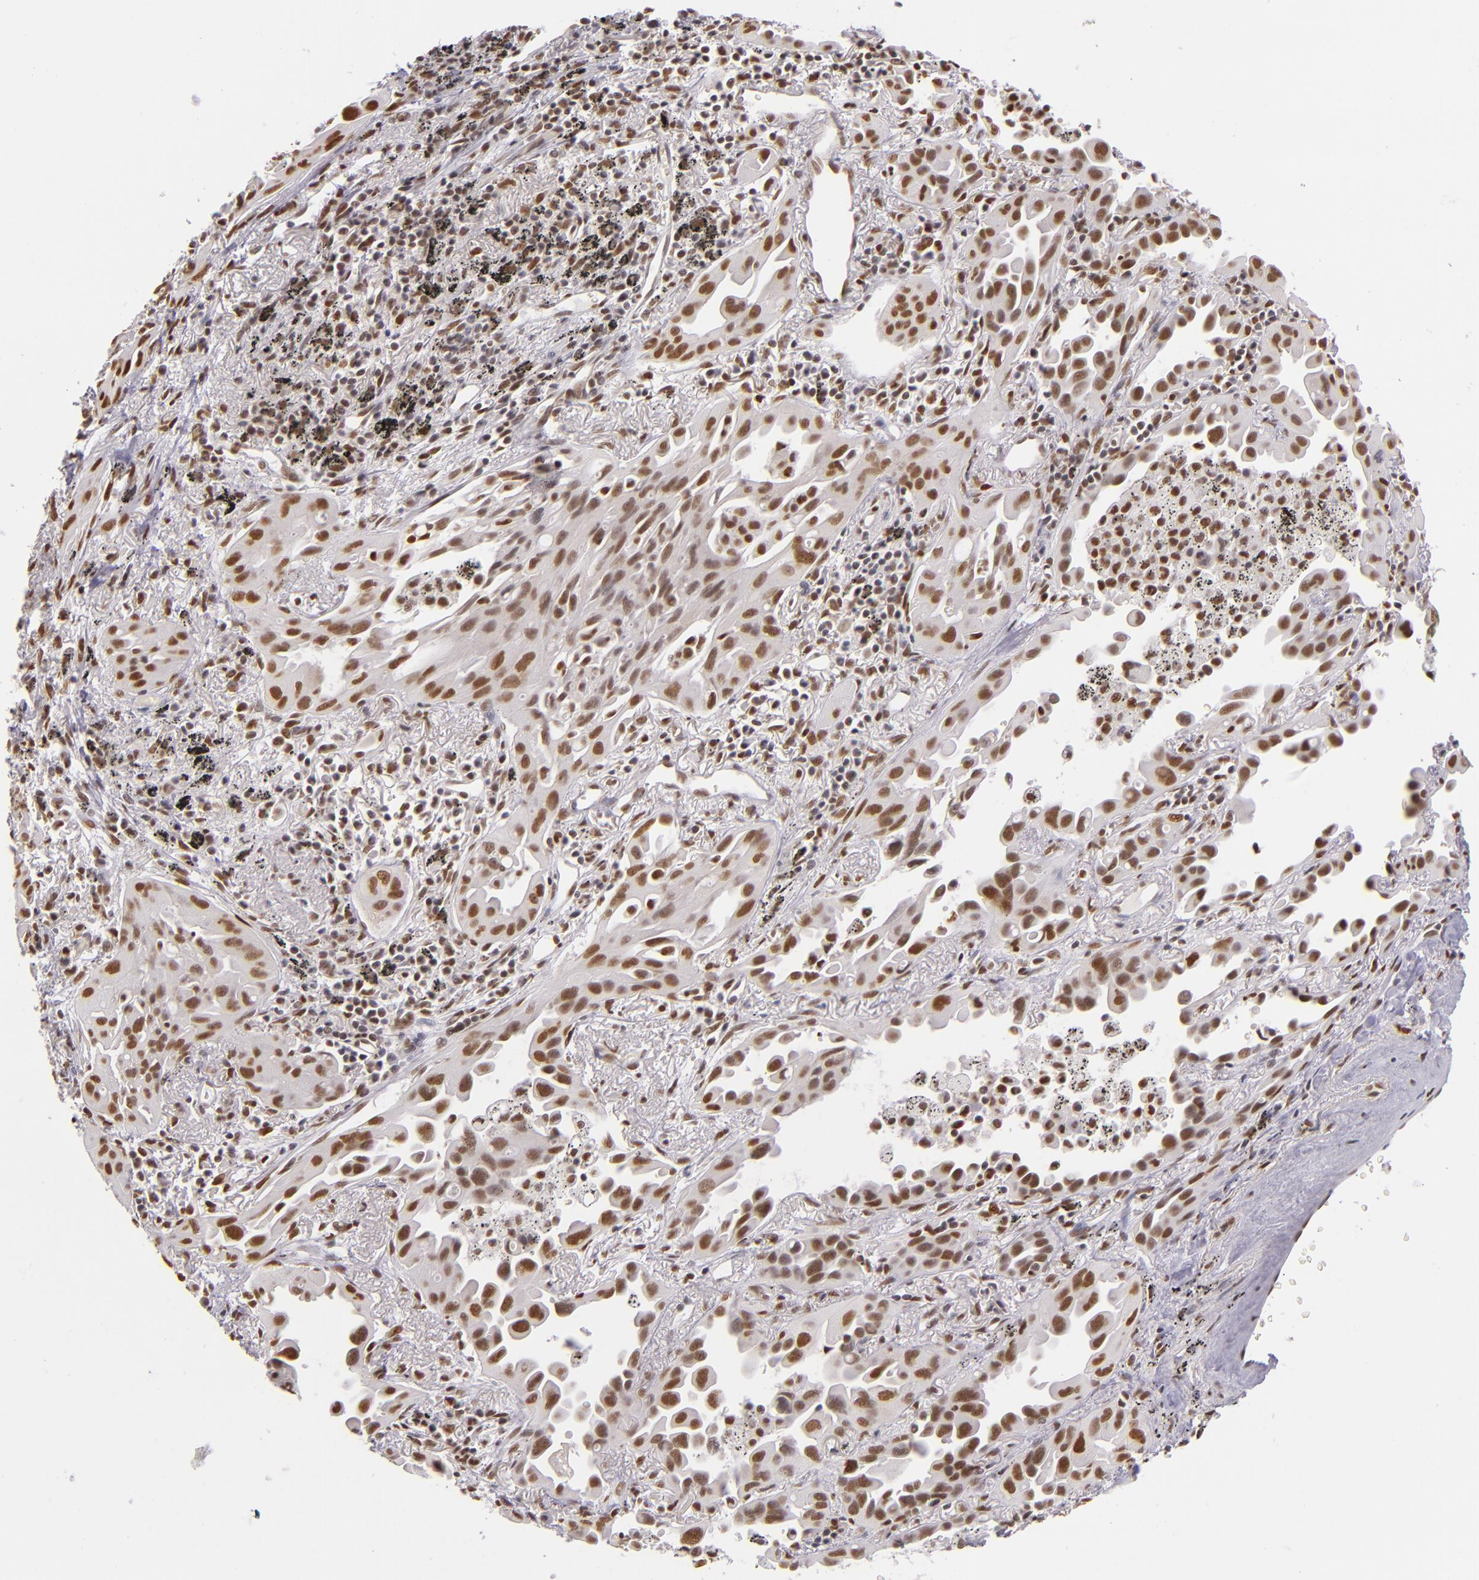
{"staining": {"intensity": "moderate", "quantity": ">75%", "location": "nuclear"}, "tissue": "lung cancer", "cell_type": "Tumor cells", "image_type": "cancer", "snomed": [{"axis": "morphology", "description": "Adenocarcinoma, NOS"}, {"axis": "topography", "description": "Lung"}], "caption": "The histopathology image reveals staining of adenocarcinoma (lung), revealing moderate nuclear protein positivity (brown color) within tumor cells. (brown staining indicates protein expression, while blue staining denotes nuclei).", "gene": "NCOR2", "patient": {"sex": "male", "age": 68}}